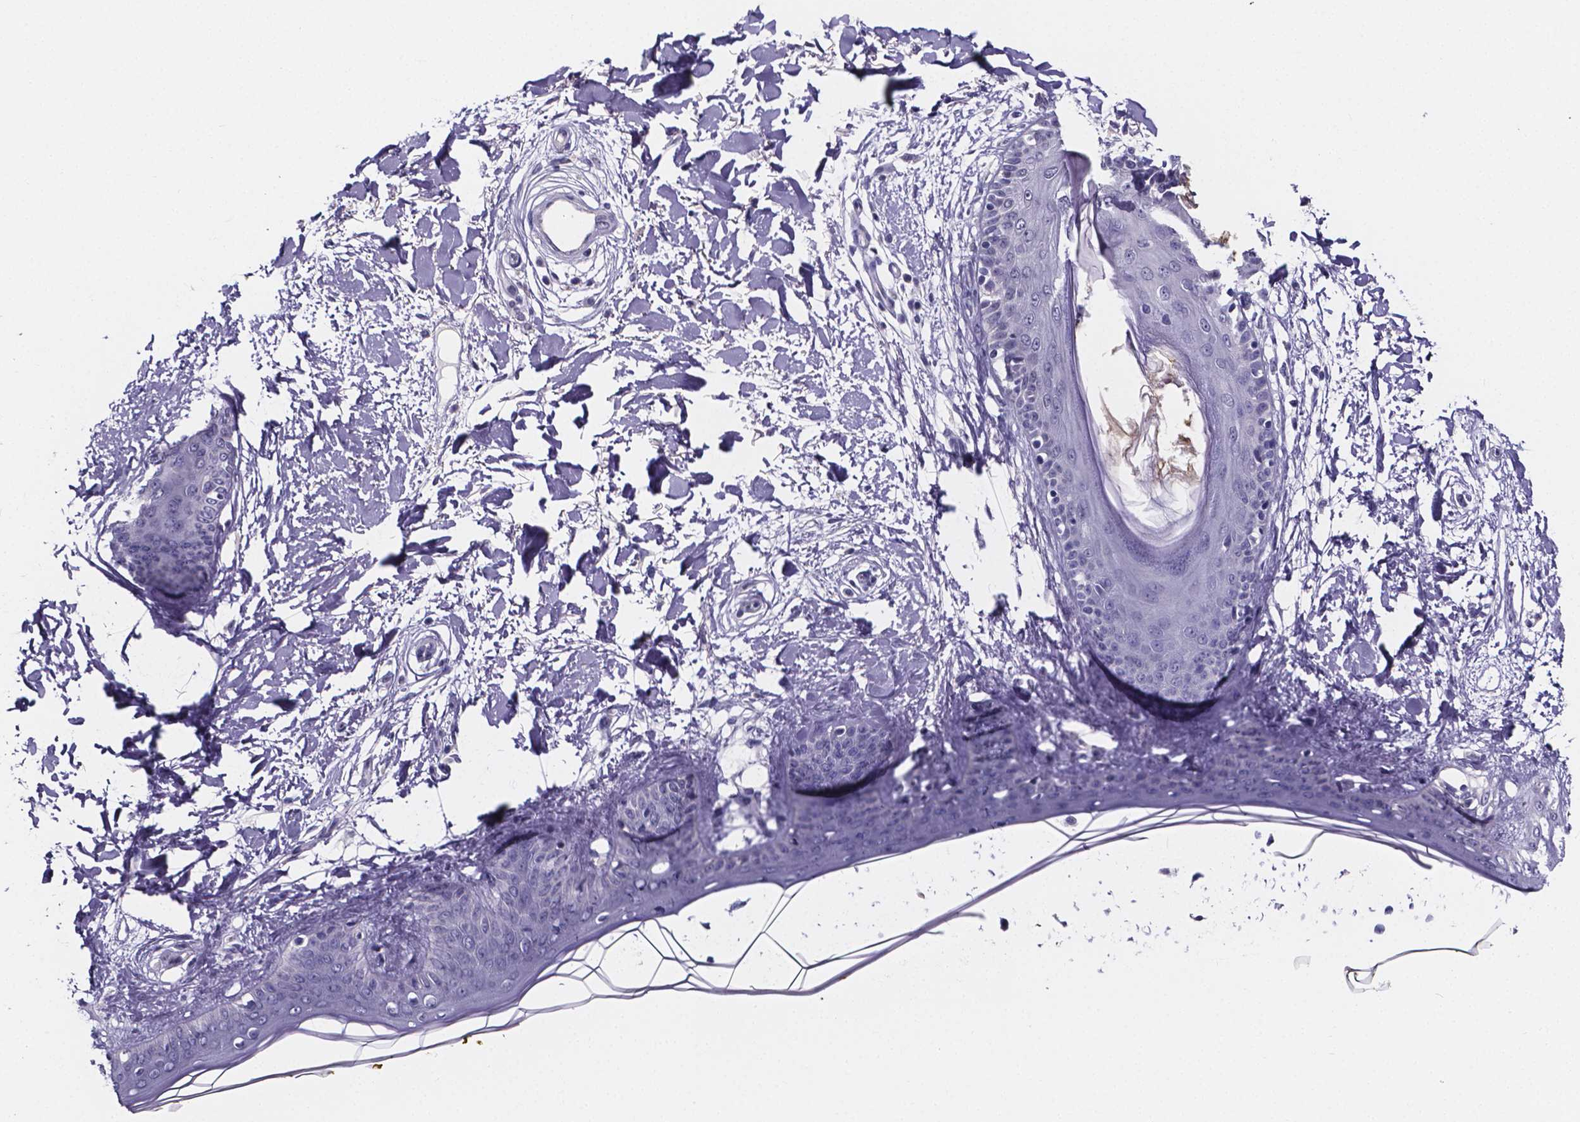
{"staining": {"intensity": "negative", "quantity": "none", "location": "none"}, "tissue": "skin", "cell_type": "Fibroblasts", "image_type": "normal", "snomed": [{"axis": "morphology", "description": "Normal tissue, NOS"}, {"axis": "topography", "description": "Skin"}], "caption": "Immunohistochemistry of unremarkable human skin demonstrates no expression in fibroblasts.", "gene": "IZUMO1", "patient": {"sex": "female", "age": 34}}